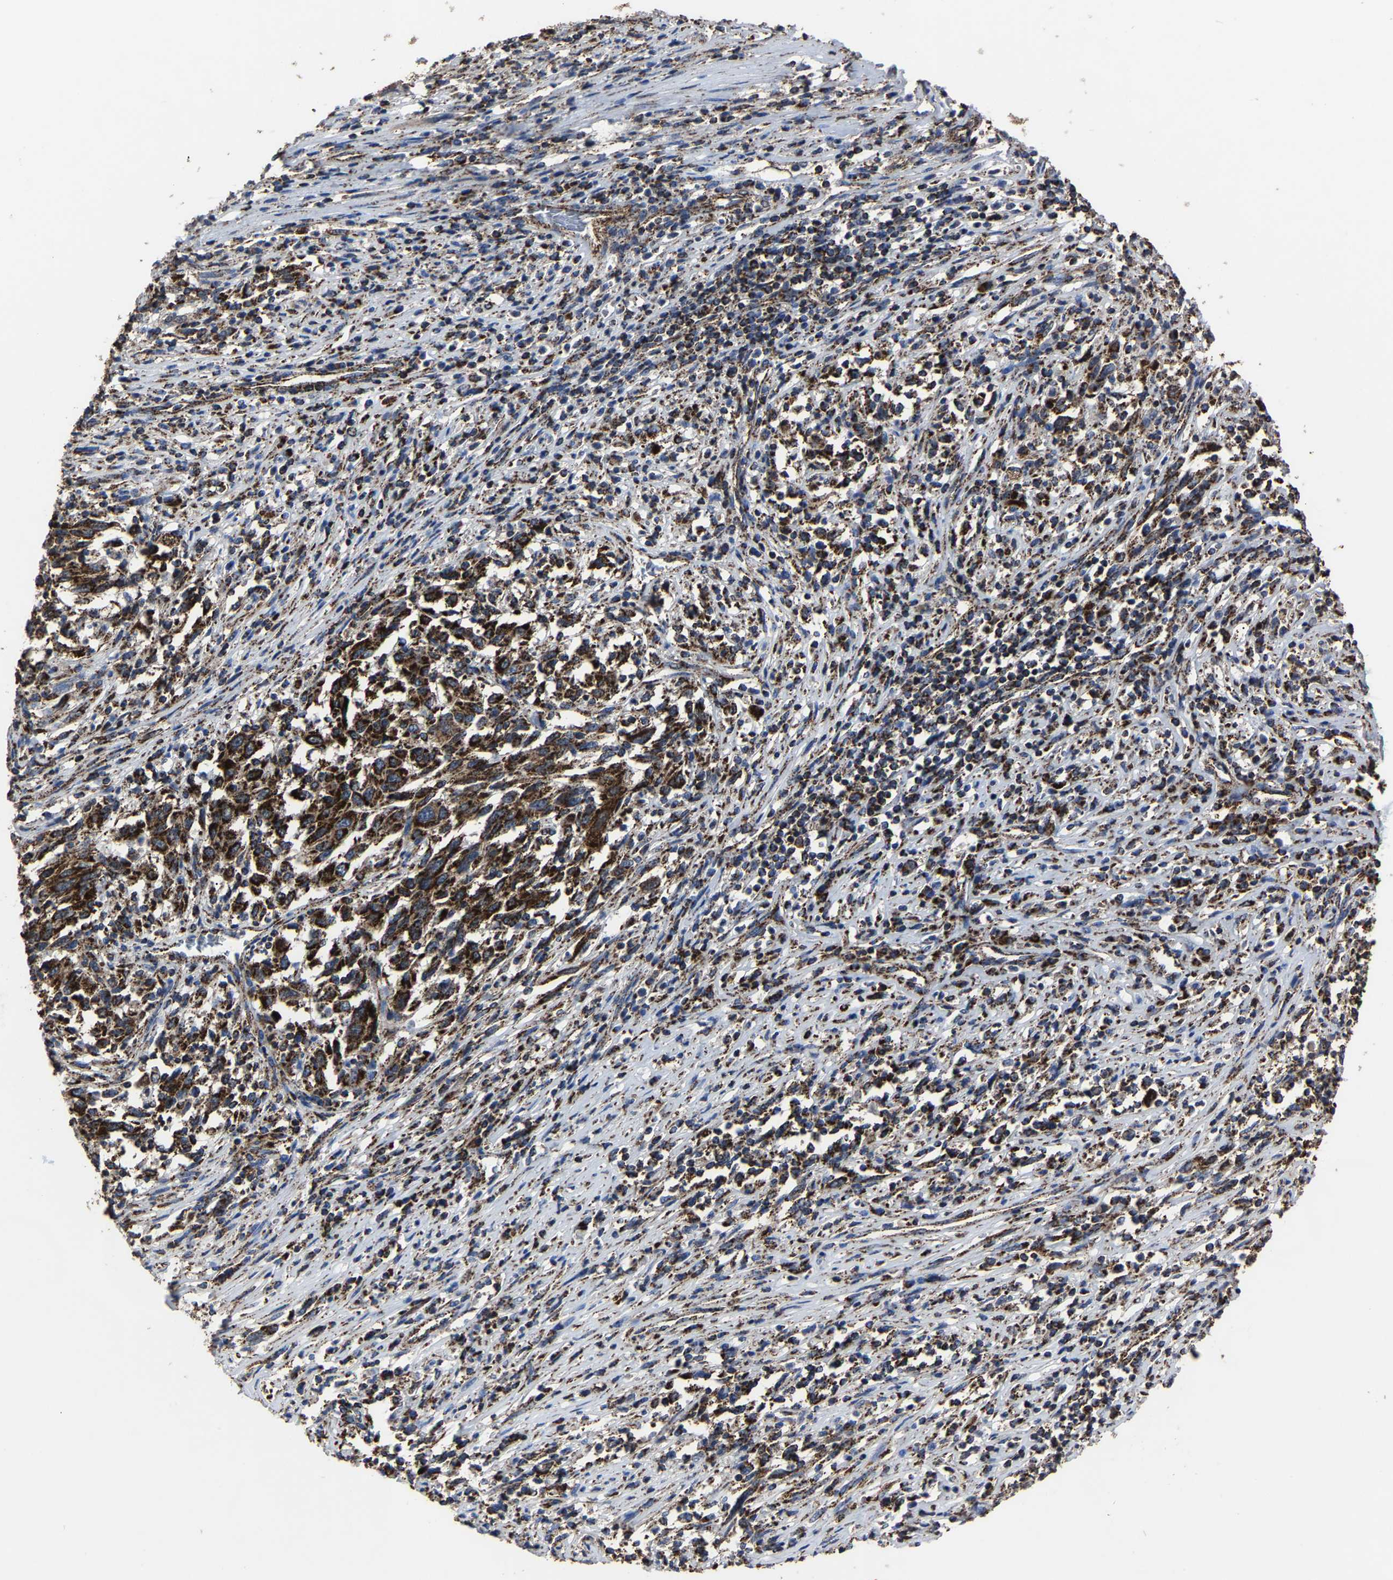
{"staining": {"intensity": "strong", "quantity": ">75%", "location": "cytoplasmic/membranous"}, "tissue": "melanoma", "cell_type": "Tumor cells", "image_type": "cancer", "snomed": [{"axis": "morphology", "description": "Malignant melanoma, Metastatic site"}, {"axis": "topography", "description": "Lymph node"}], "caption": "Malignant melanoma (metastatic site) was stained to show a protein in brown. There is high levels of strong cytoplasmic/membranous staining in about >75% of tumor cells.", "gene": "NDUFV3", "patient": {"sex": "male", "age": 61}}